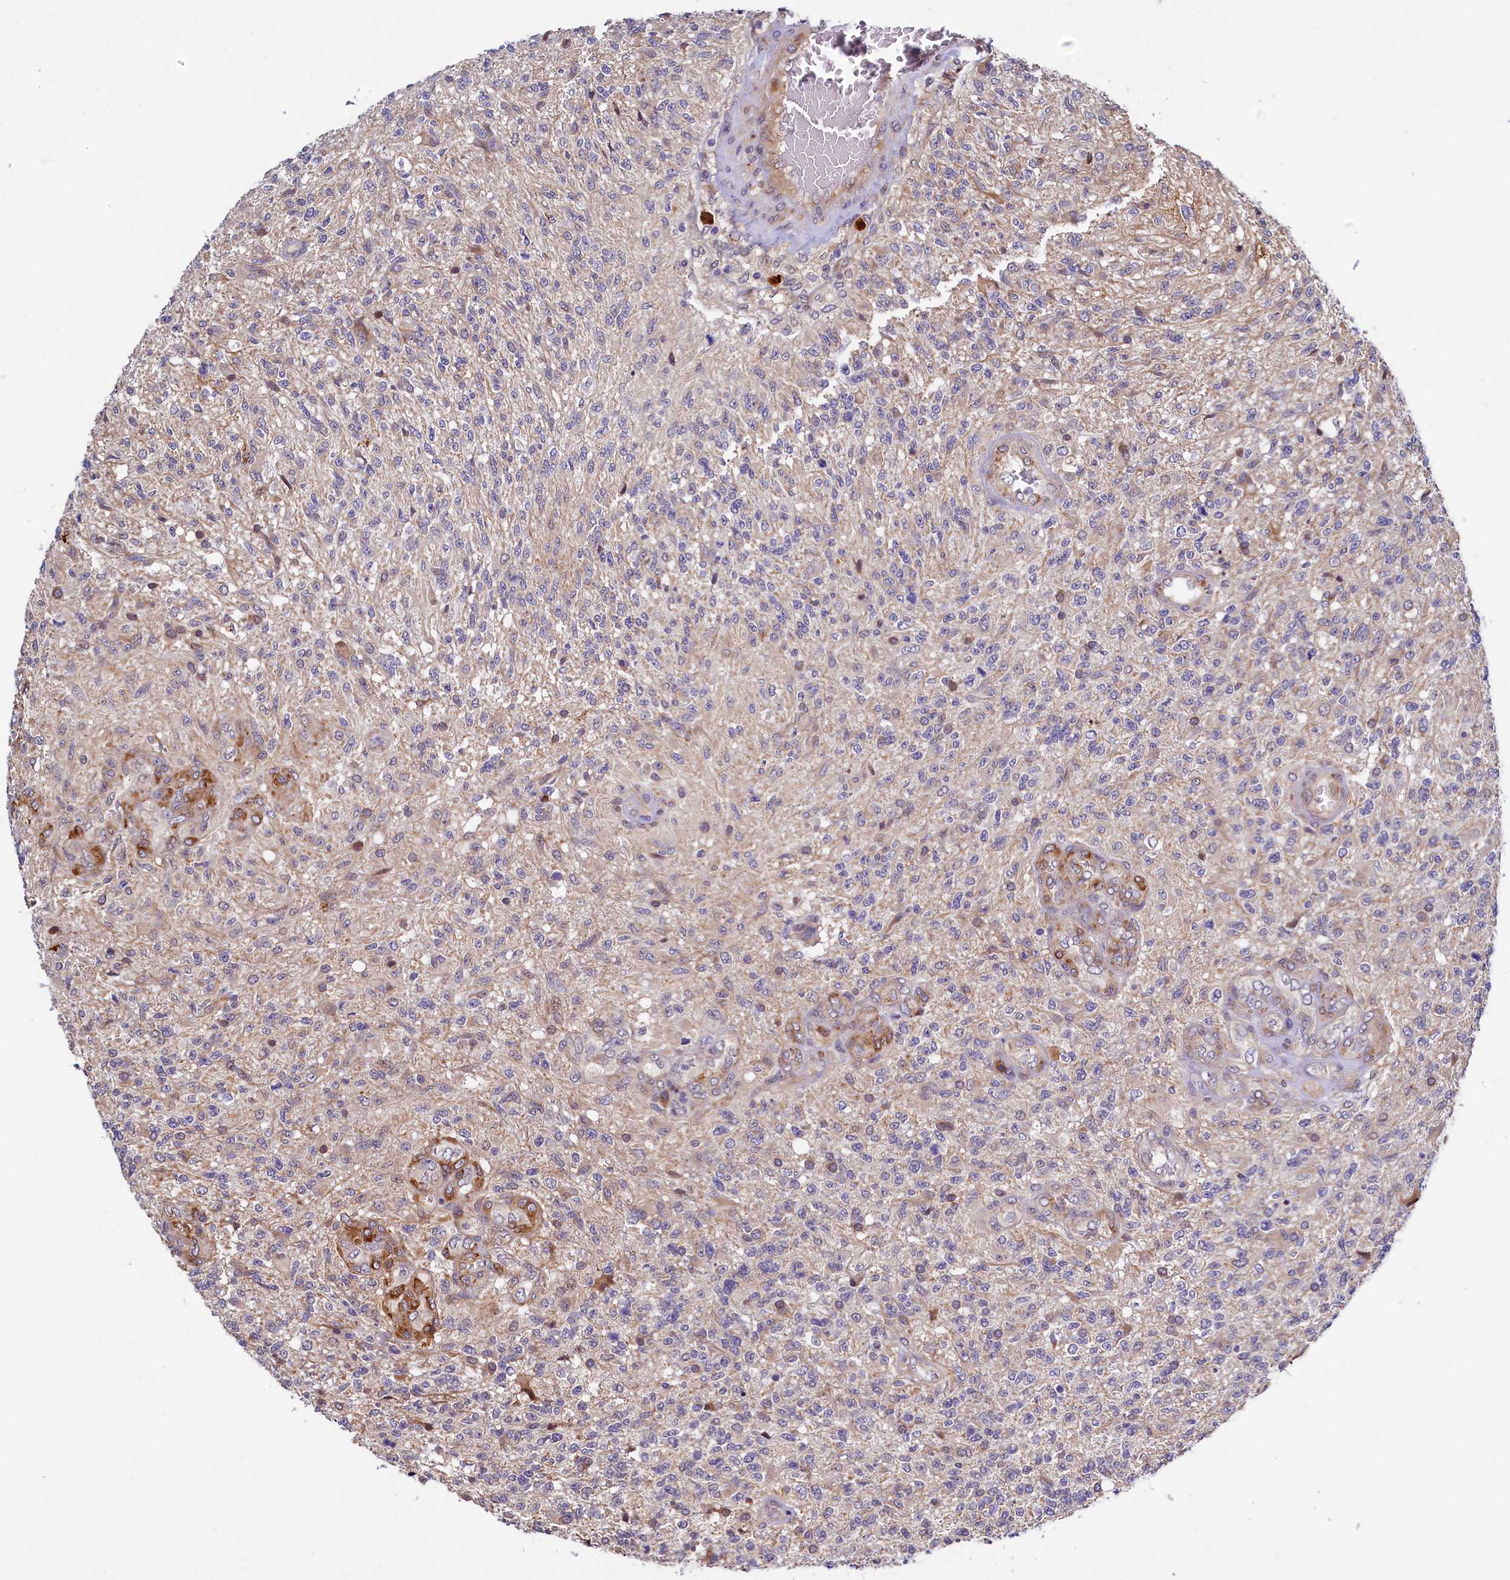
{"staining": {"intensity": "negative", "quantity": "none", "location": "none"}, "tissue": "glioma", "cell_type": "Tumor cells", "image_type": "cancer", "snomed": [{"axis": "morphology", "description": "Glioma, malignant, High grade"}, {"axis": "topography", "description": "Brain"}], "caption": "This is an IHC image of human glioma. There is no expression in tumor cells.", "gene": "SLC16A14", "patient": {"sex": "male", "age": 56}}